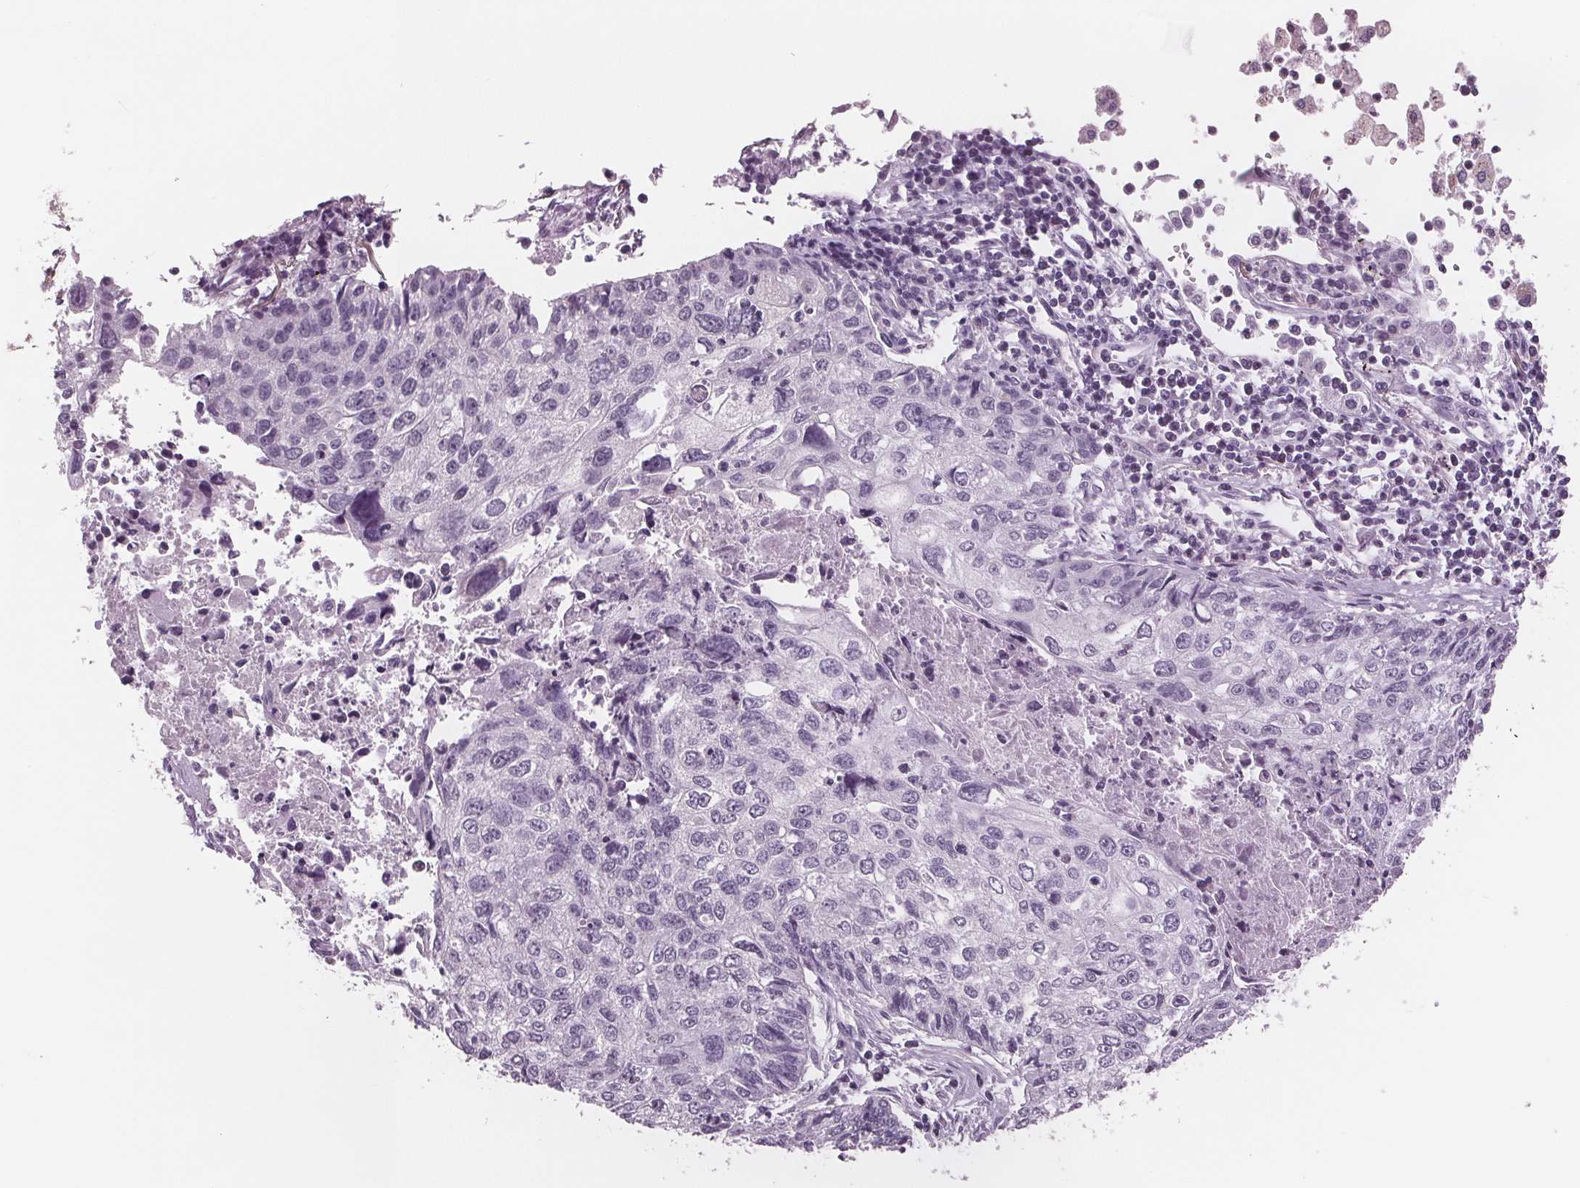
{"staining": {"intensity": "negative", "quantity": "none", "location": "none"}, "tissue": "lung cancer", "cell_type": "Tumor cells", "image_type": "cancer", "snomed": [{"axis": "morphology", "description": "Normal morphology"}, {"axis": "morphology", "description": "Aneuploidy"}, {"axis": "morphology", "description": "Squamous cell carcinoma, NOS"}, {"axis": "topography", "description": "Lymph node"}, {"axis": "topography", "description": "Lung"}], "caption": "Immunohistochemical staining of aneuploidy (lung) exhibits no significant staining in tumor cells. Nuclei are stained in blue.", "gene": "AMBP", "patient": {"sex": "female", "age": 76}}